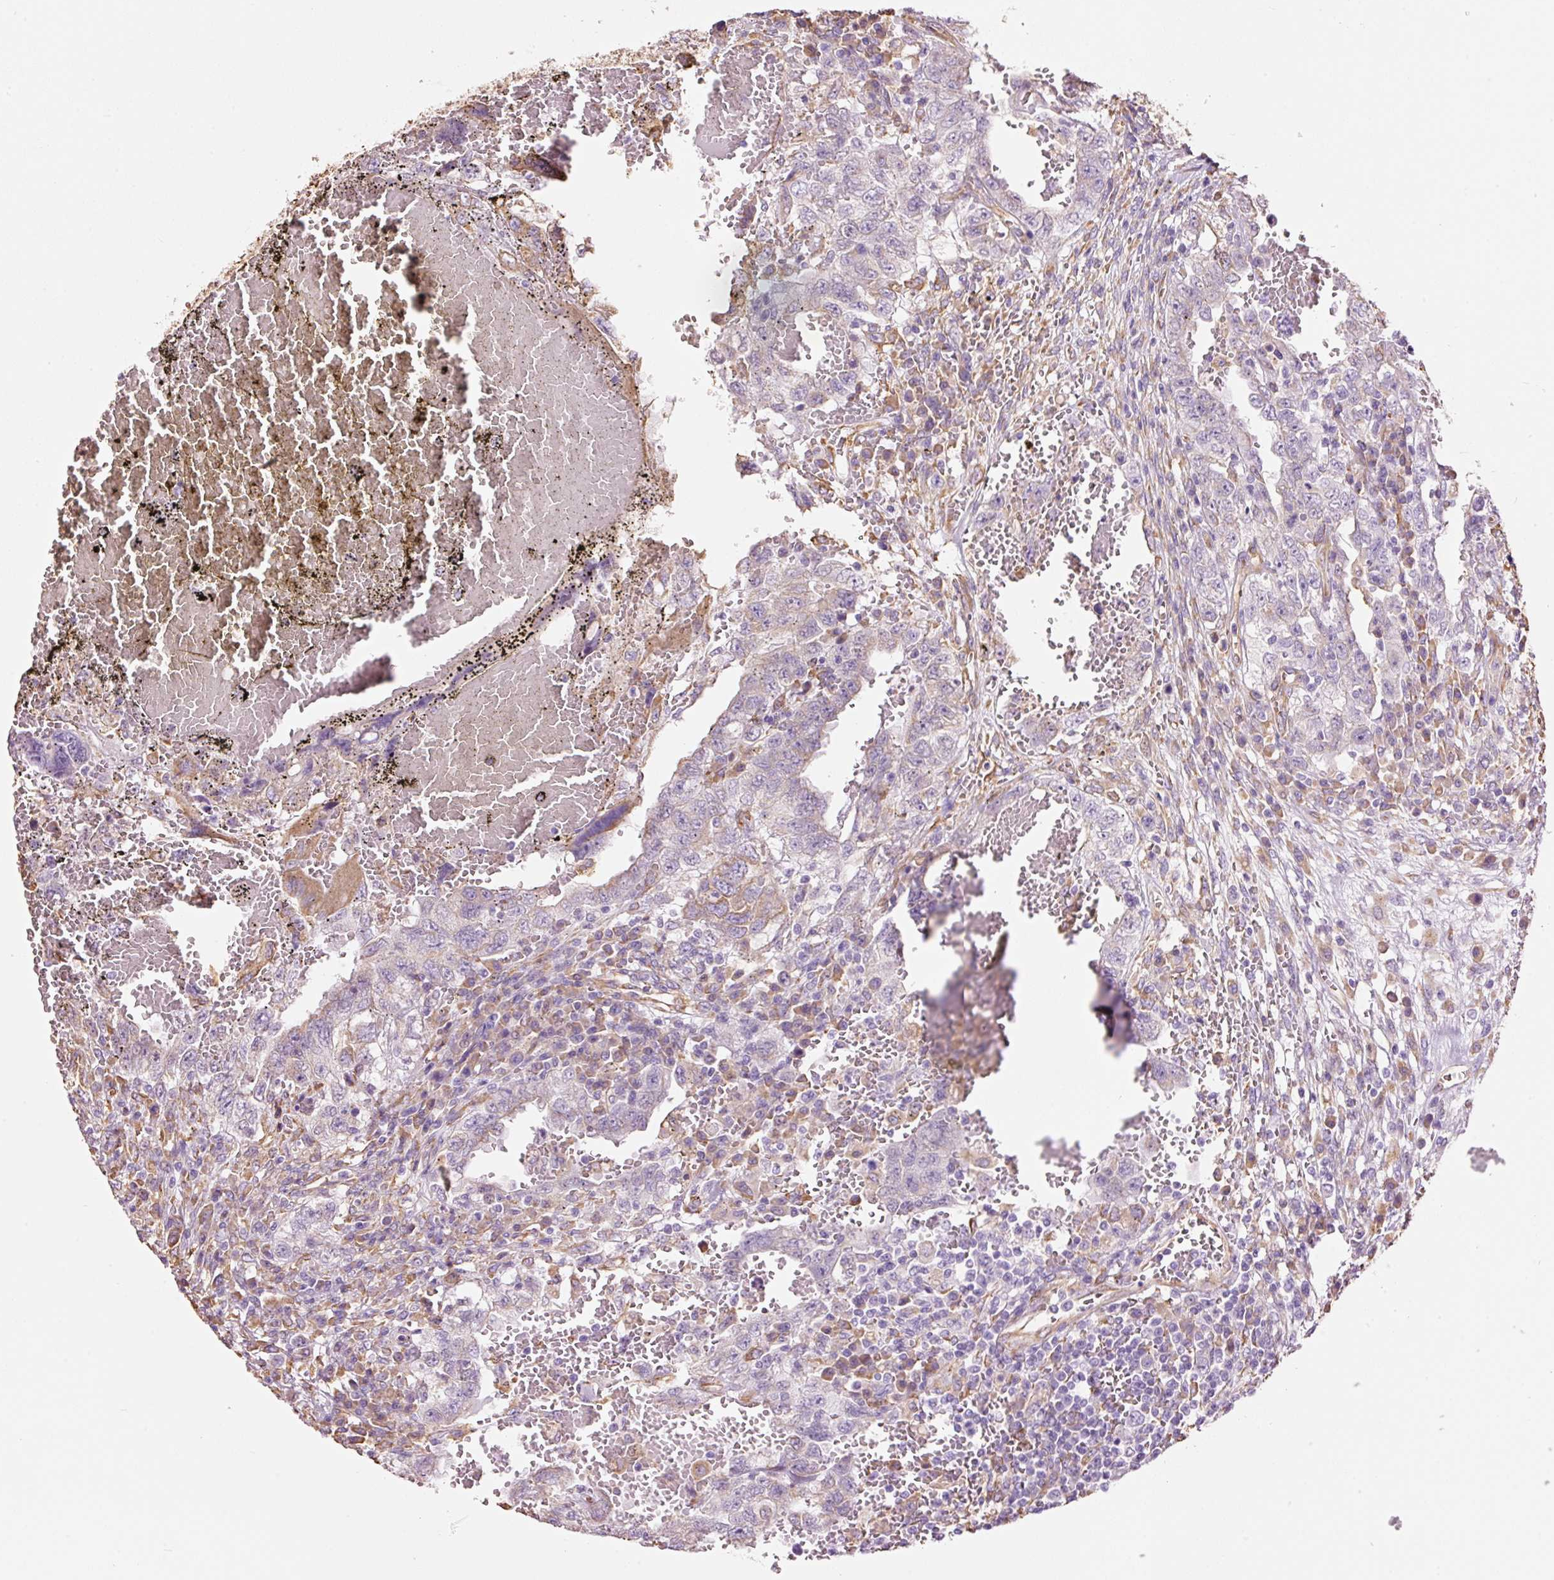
{"staining": {"intensity": "weak", "quantity": "<25%", "location": "cytoplasmic/membranous"}, "tissue": "testis cancer", "cell_type": "Tumor cells", "image_type": "cancer", "snomed": [{"axis": "morphology", "description": "Carcinoma, Embryonal, NOS"}, {"axis": "topography", "description": "Testis"}], "caption": "High magnification brightfield microscopy of testis cancer (embryonal carcinoma) stained with DAB (3,3'-diaminobenzidine) (brown) and counterstained with hematoxylin (blue): tumor cells show no significant staining.", "gene": "GCG", "patient": {"sex": "male", "age": 26}}